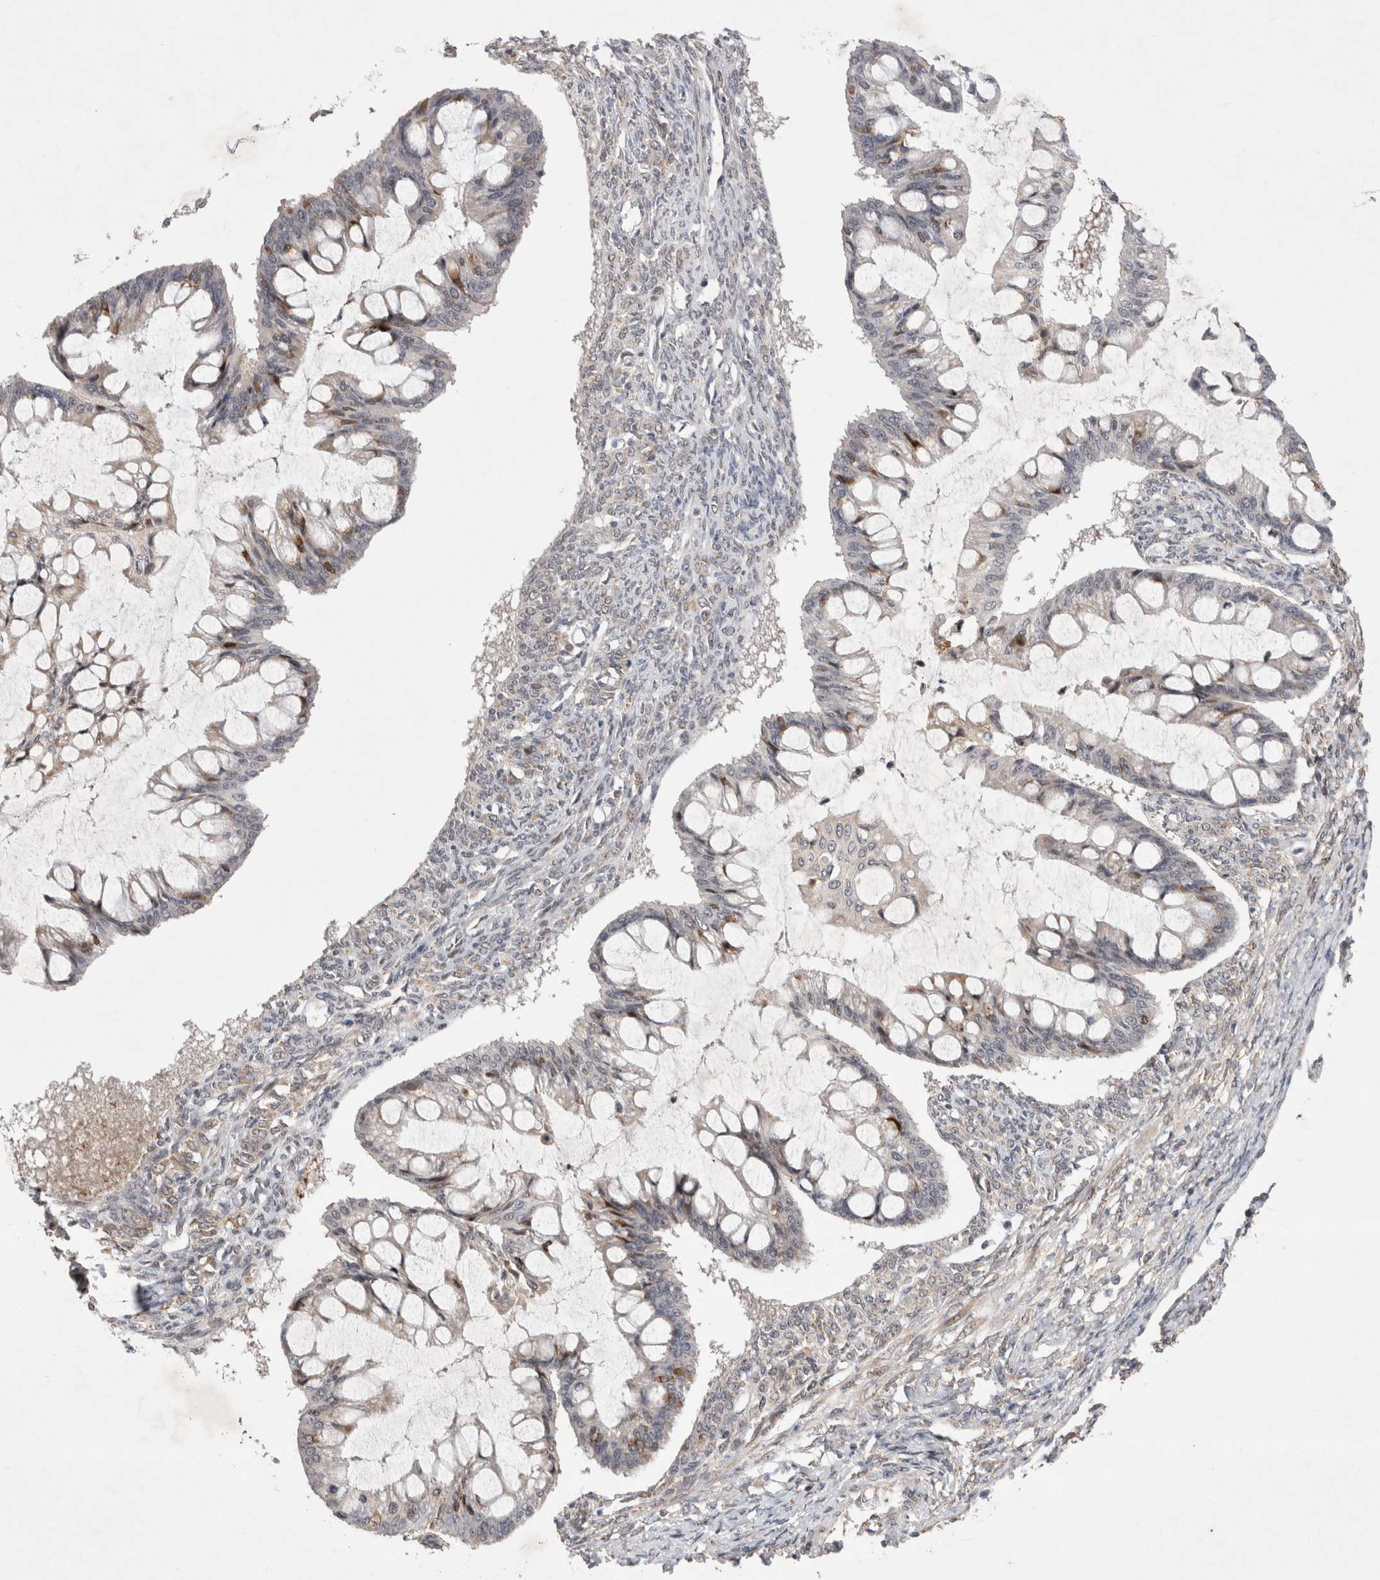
{"staining": {"intensity": "moderate", "quantity": "<25%", "location": "cytoplasmic/membranous"}, "tissue": "ovarian cancer", "cell_type": "Tumor cells", "image_type": "cancer", "snomed": [{"axis": "morphology", "description": "Cystadenocarcinoma, mucinous, NOS"}, {"axis": "topography", "description": "Ovary"}], "caption": "The micrograph exhibits a brown stain indicating the presence of a protein in the cytoplasmic/membranous of tumor cells in ovarian mucinous cystadenocarcinoma. Using DAB (3,3'-diaminobenzidine) (brown) and hematoxylin (blue) stains, captured at high magnification using brightfield microscopy.", "gene": "GIMAP6", "patient": {"sex": "female", "age": 73}}